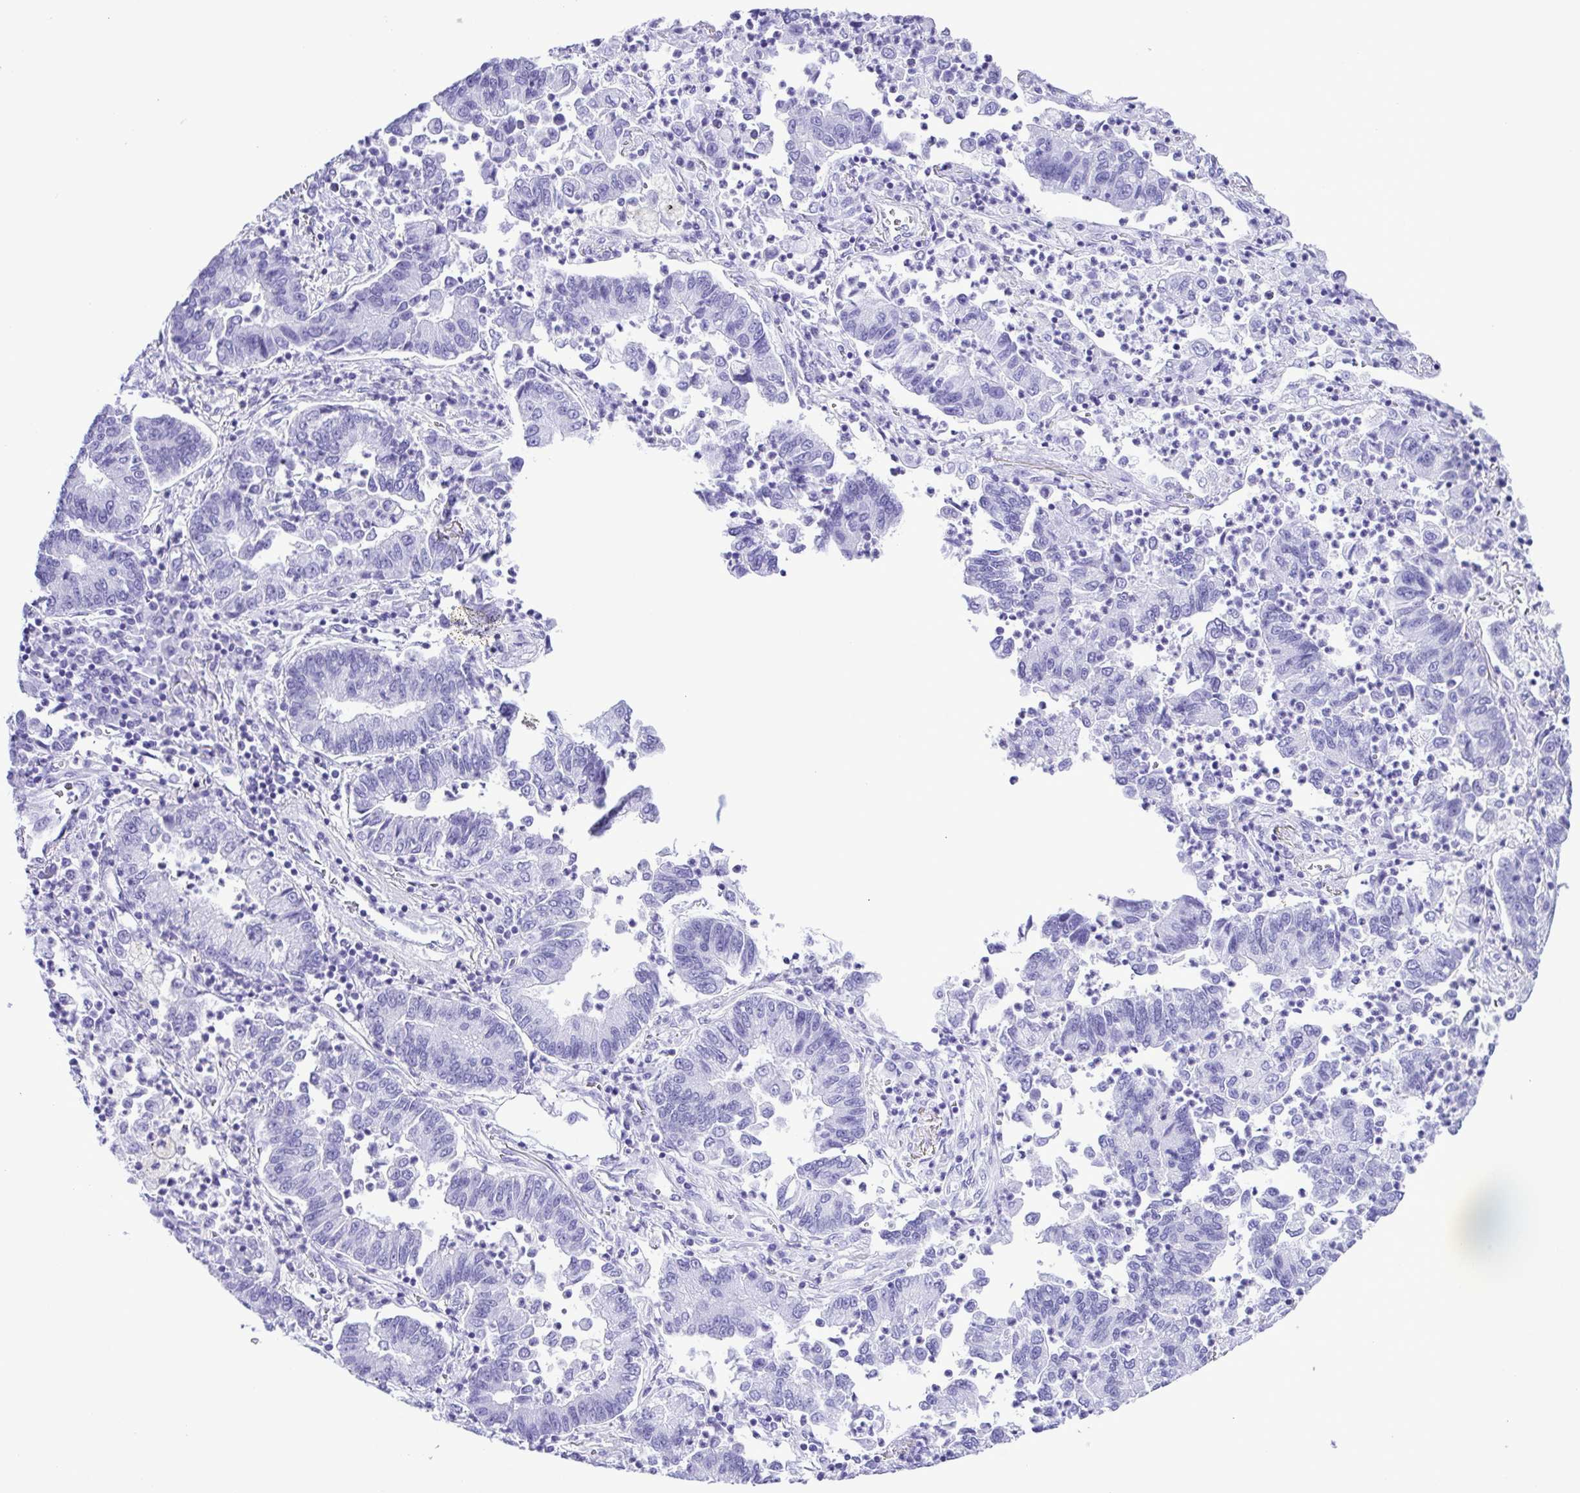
{"staining": {"intensity": "negative", "quantity": "none", "location": "none"}, "tissue": "lung cancer", "cell_type": "Tumor cells", "image_type": "cancer", "snomed": [{"axis": "morphology", "description": "Adenocarcinoma, NOS"}, {"axis": "topography", "description": "Lung"}], "caption": "Immunohistochemistry image of lung adenocarcinoma stained for a protein (brown), which reveals no positivity in tumor cells. The staining is performed using DAB (3,3'-diaminobenzidine) brown chromogen with nuclei counter-stained in using hematoxylin.", "gene": "SYT1", "patient": {"sex": "female", "age": 57}}